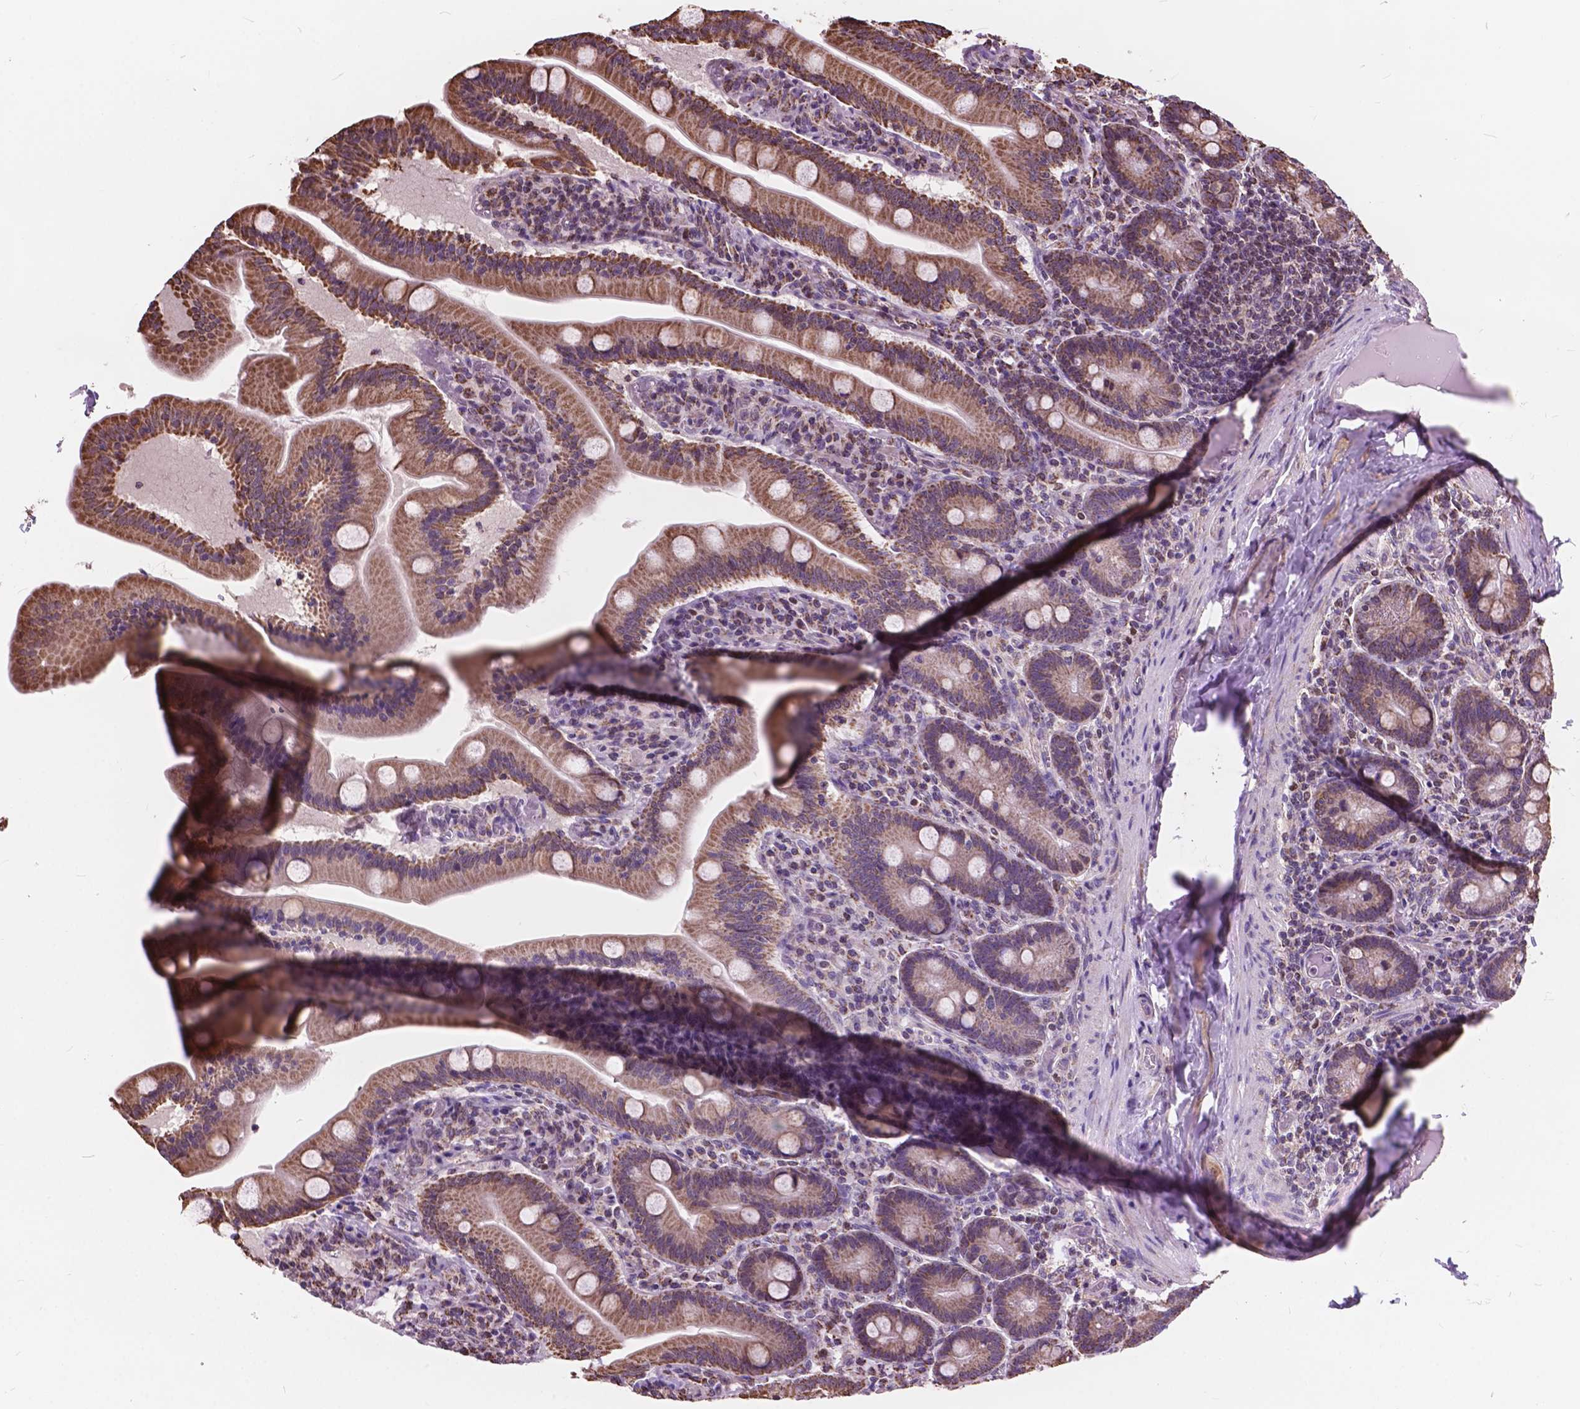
{"staining": {"intensity": "moderate", "quantity": ">75%", "location": "cytoplasmic/membranous"}, "tissue": "small intestine", "cell_type": "Glandular cells", "image_type": "normal", "snomed": [{"axis": "morphology", "description": "Normal tissue, NOS"}, {"axis": "topography", "description": "Small intestine"}], "caption": "Small intestine stained with DAB (3,3'-diaminobenzidine) IHC exhibits medium levels of moderate cytoplasmic/membranous staining in approximately >75% of glandular cells. (brown staining indicates protein expression, while blue staining denotes nuclei).", "gene": "SCOC", "patient": {"sex": "male", "age": 37}}